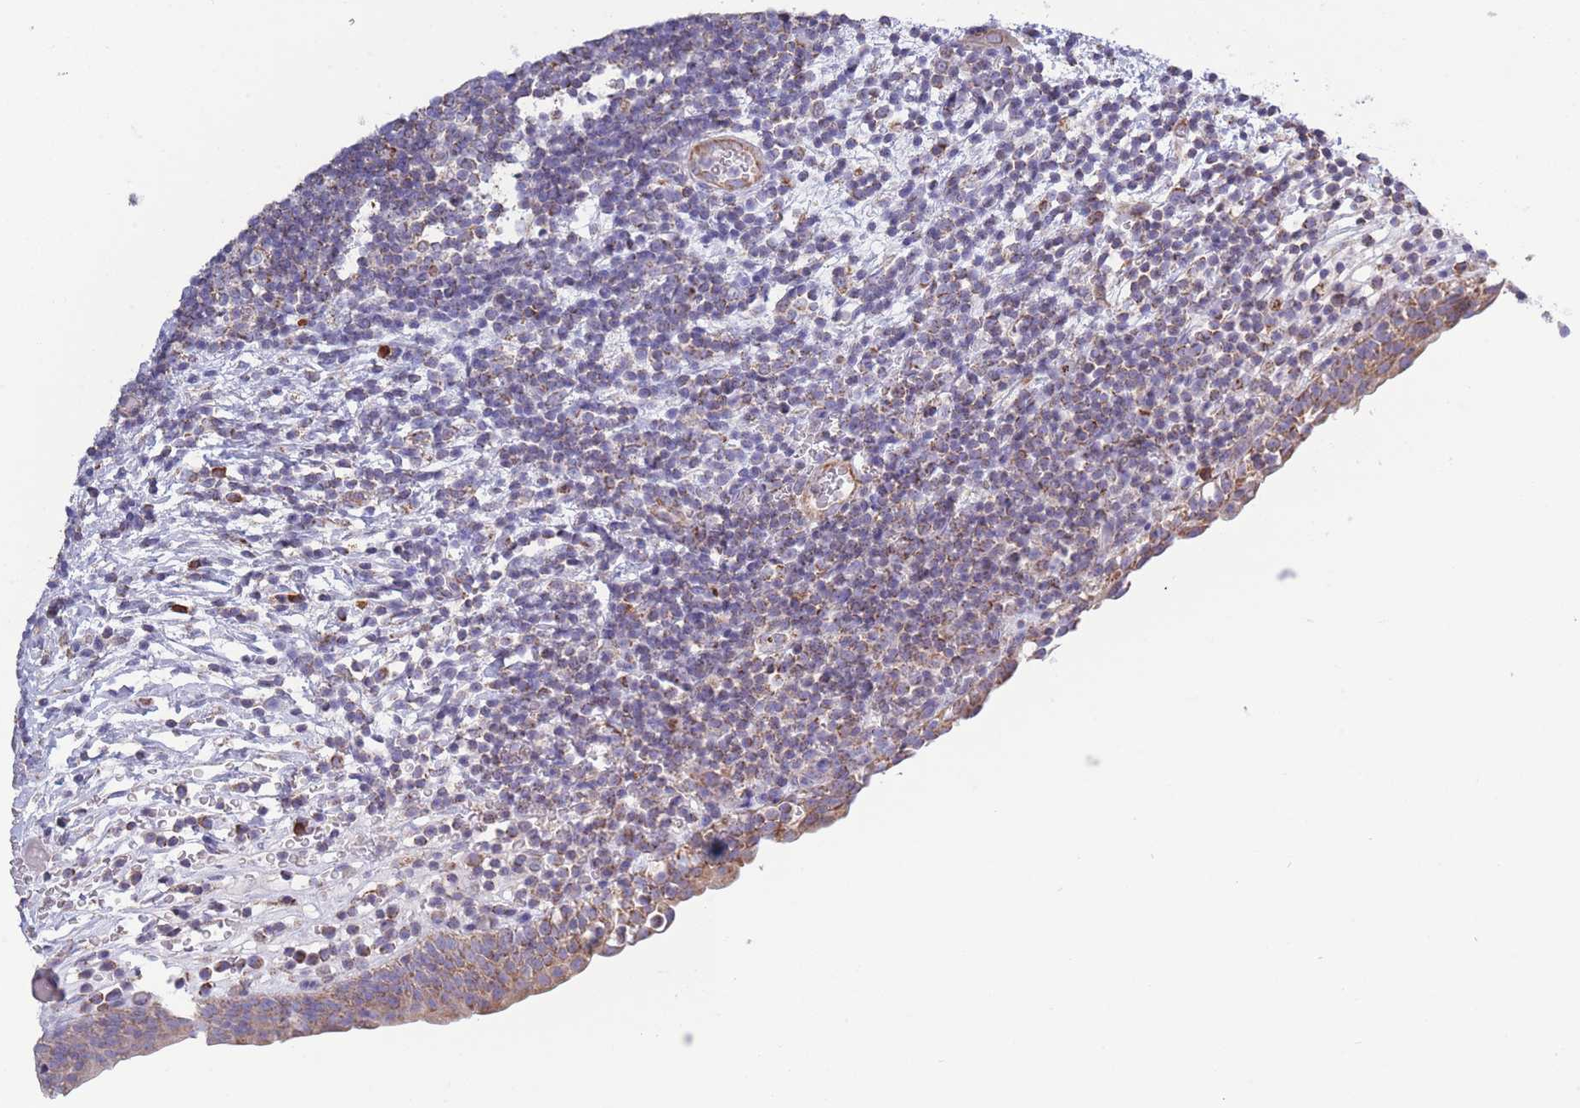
{"staining": {"intensity": "moderate", "quantity": "25%-75%", "location": "cytoplasmic/membranous"}, "tissue": "urinary bladder", "cell_type": "Urothelial cells", "image_type": "normal", "snomed": [{"axis": "morphology", "description": "Normal tissue, NOS"}, {"axis": "topography", "description": "Urinary bladder"}], "caption": "An image of human urinary bladder stained for a protein demonstrates moderate cytoplasmic/membranous brown staining in urothelial cells.", "gene": "PDHA1", "patient": {"sex": "male", "age": 83}}